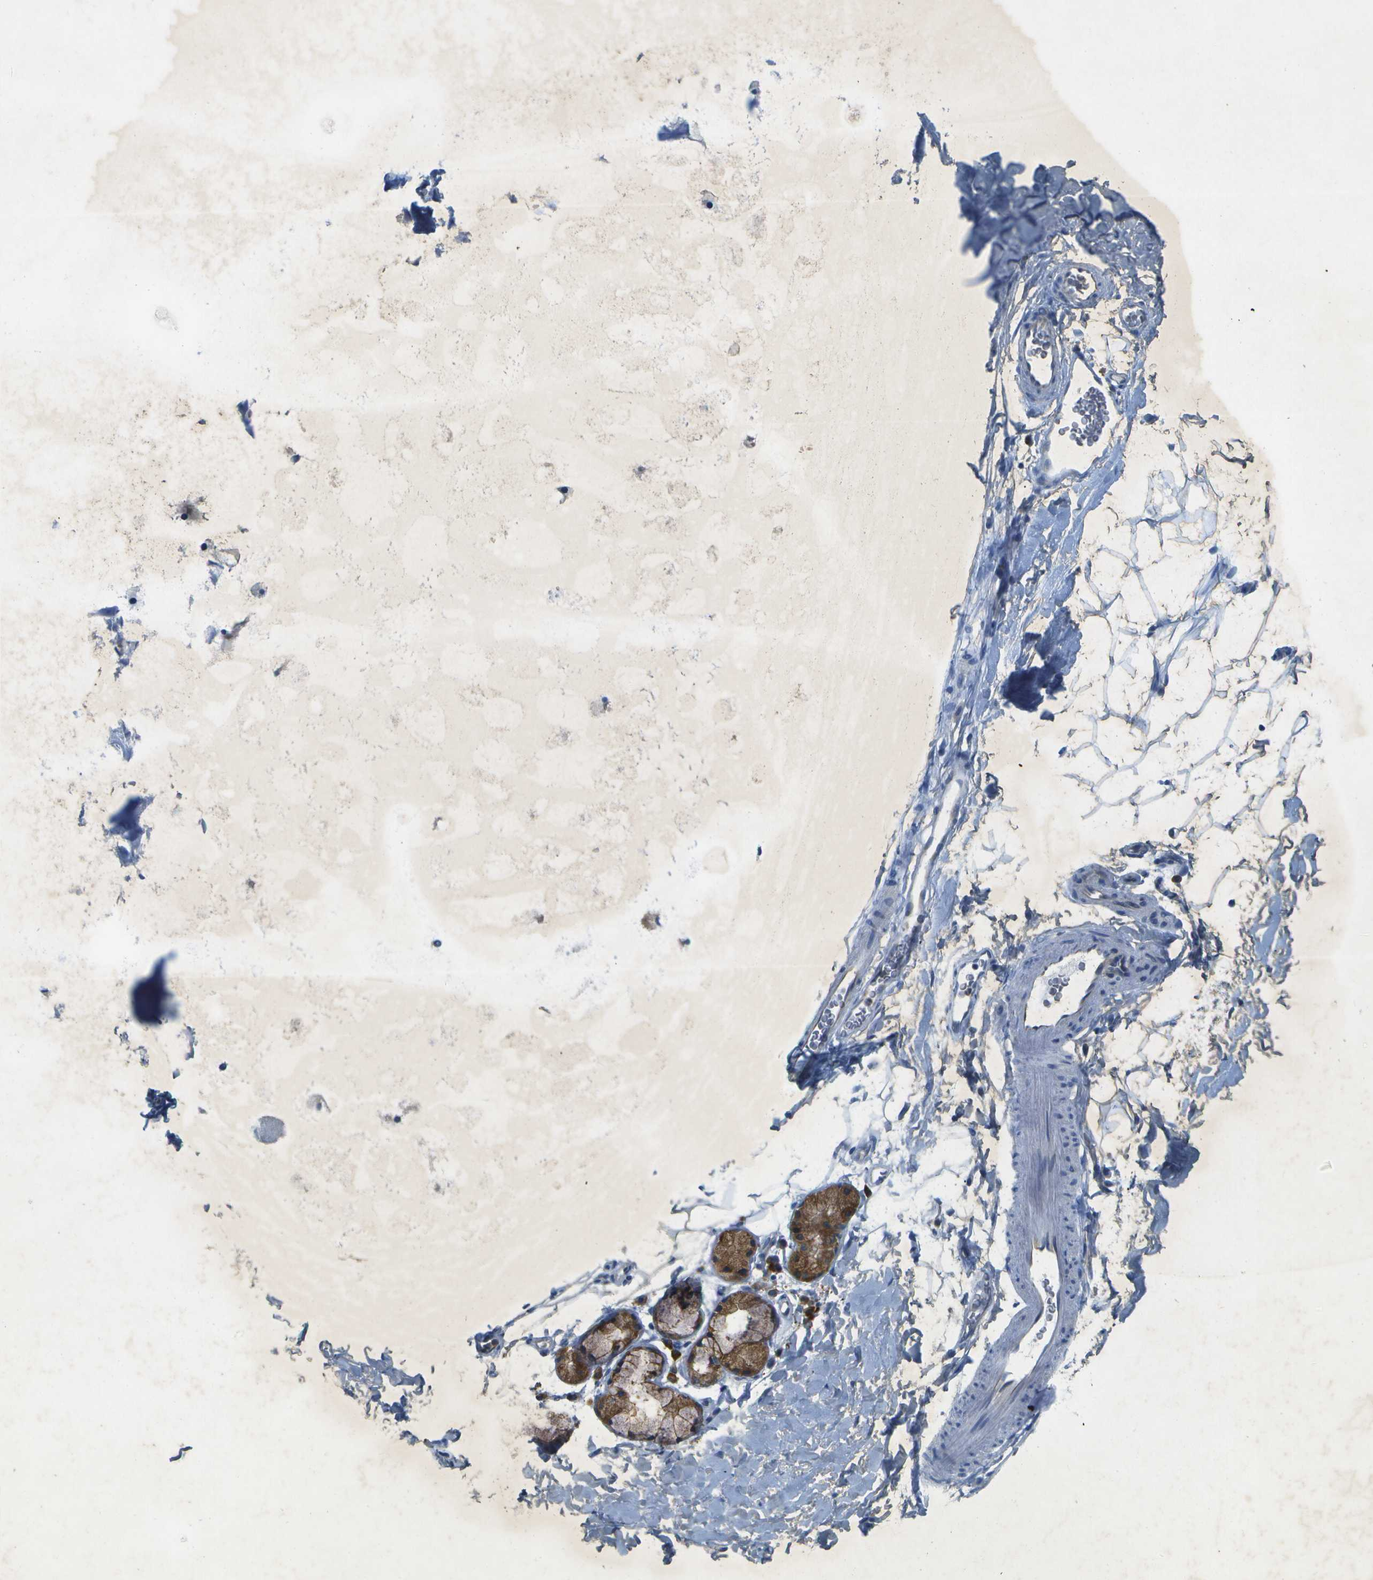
{"staining": {"intensity": "negative", "quantity": "none", "location": "none"}, "tissue": "adipose tissue", "cell_type": "Adipocytes", "image_type": "normal", "snomed": [{"axis": "morphology", "description": "Normal tissue, NOS"}, {"axis": "topography", "description": "Cartilage tissue"}, {"axis": "topography", "description": "Bronchus"}], "caption": "A high-resolution photomicrograph shows IHC staining of unremarkable adipose tissue, which displays no significant positivity in adipocytes.", "gene": "WNK2", "patient": {"sex": "female", "age": 53}}